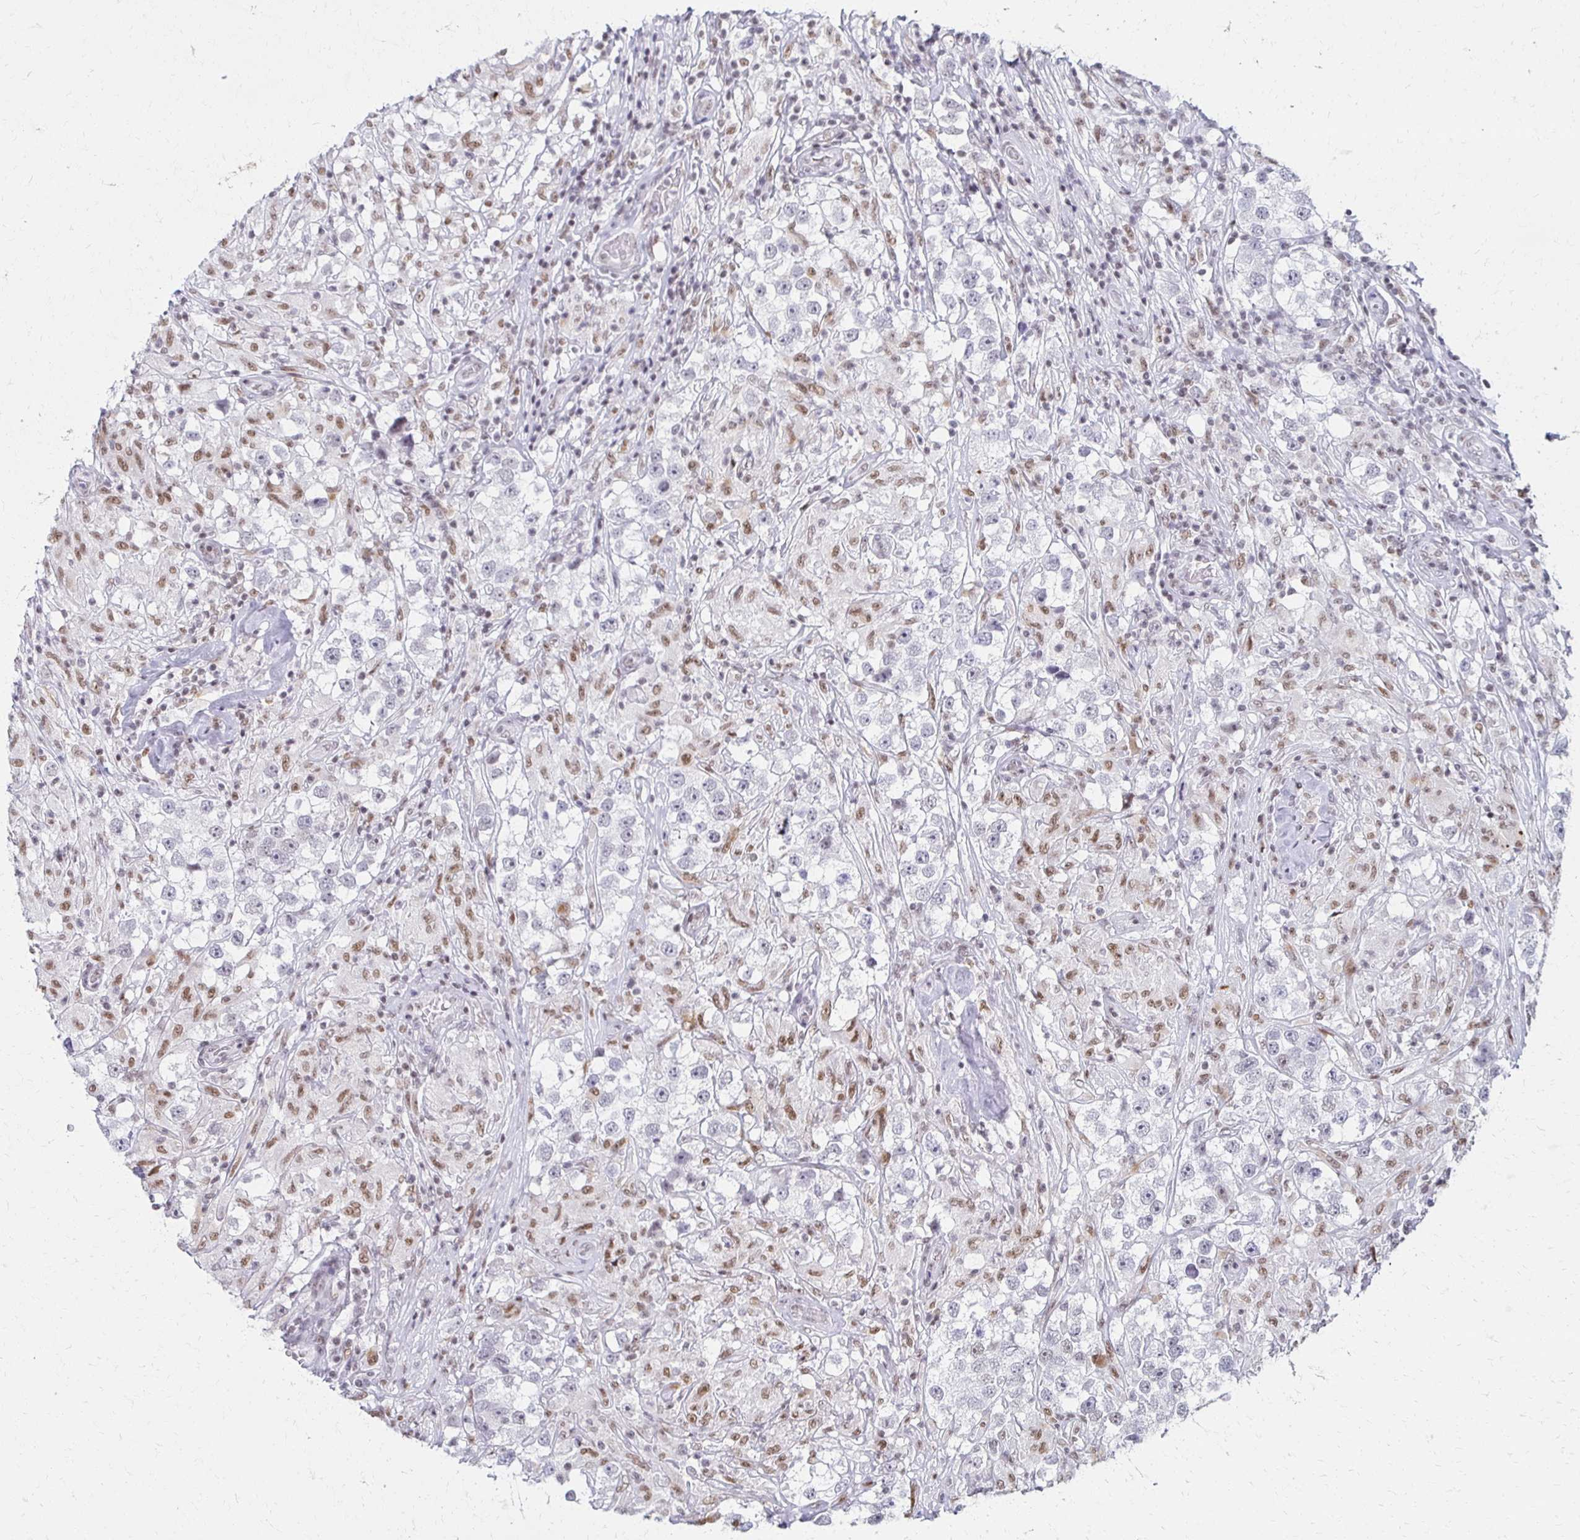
{"staining": {"intensity": "negative", "quantity": "none", "location": "none"}, "tissue": "testis cancer", "cell_type": "Tumor cells", "image_type": "cancer", "snomed": [{"axis": "morphology", "description": "Seminoma, NOS"}, {"axis": "topography", "description": "Testis"}], "caption": "Immunohistochemistry of seminoma (testis) exhibits no expression in tumor cells. (DAB (3,3'-diaminobenzidine) immunohistochemistry (IHC) visualized using brightfield microscopy, high magnification).", "gene": "IRF7", "patient": {"sex": "male", "age": 46}}